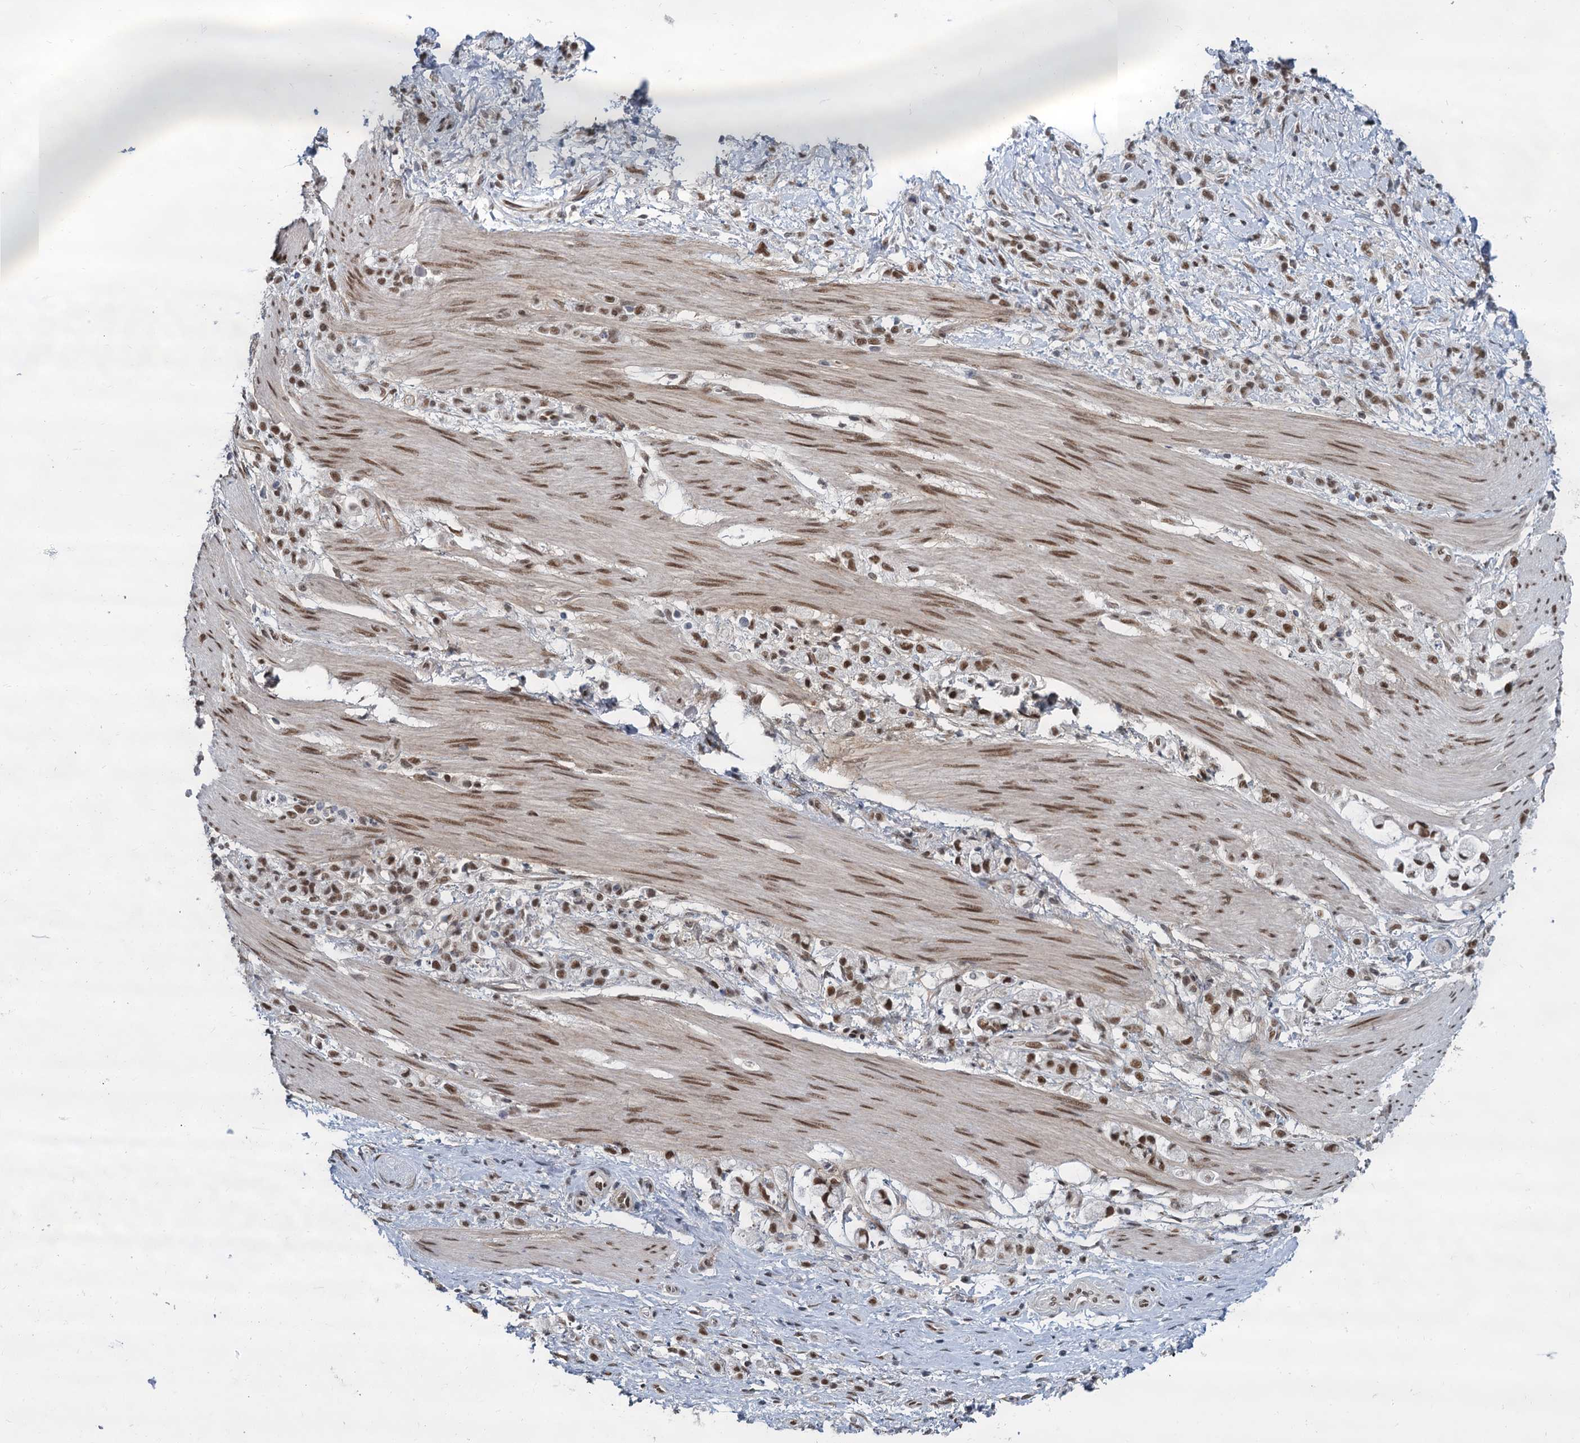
{"staining": {"intensity": "moderate", "quantity": ">75%", "location": "nuclear"}, "tissue": "stomach cancer", "cell_type": "Tumor cells", "image_type": "cancer", "snomed": [{"axis": "morphology", "description": "Adenocarcinoma, NOS"}, {"axis": "topography", "description": "Stomach"}], "caption": "Tumor cells display medium levels of moderate nuclear expression in about >75% of cells in human stomach adenocarcinoma.", "gene": "RPRD1A", "patient": {"sex": "female", "age": 60}}